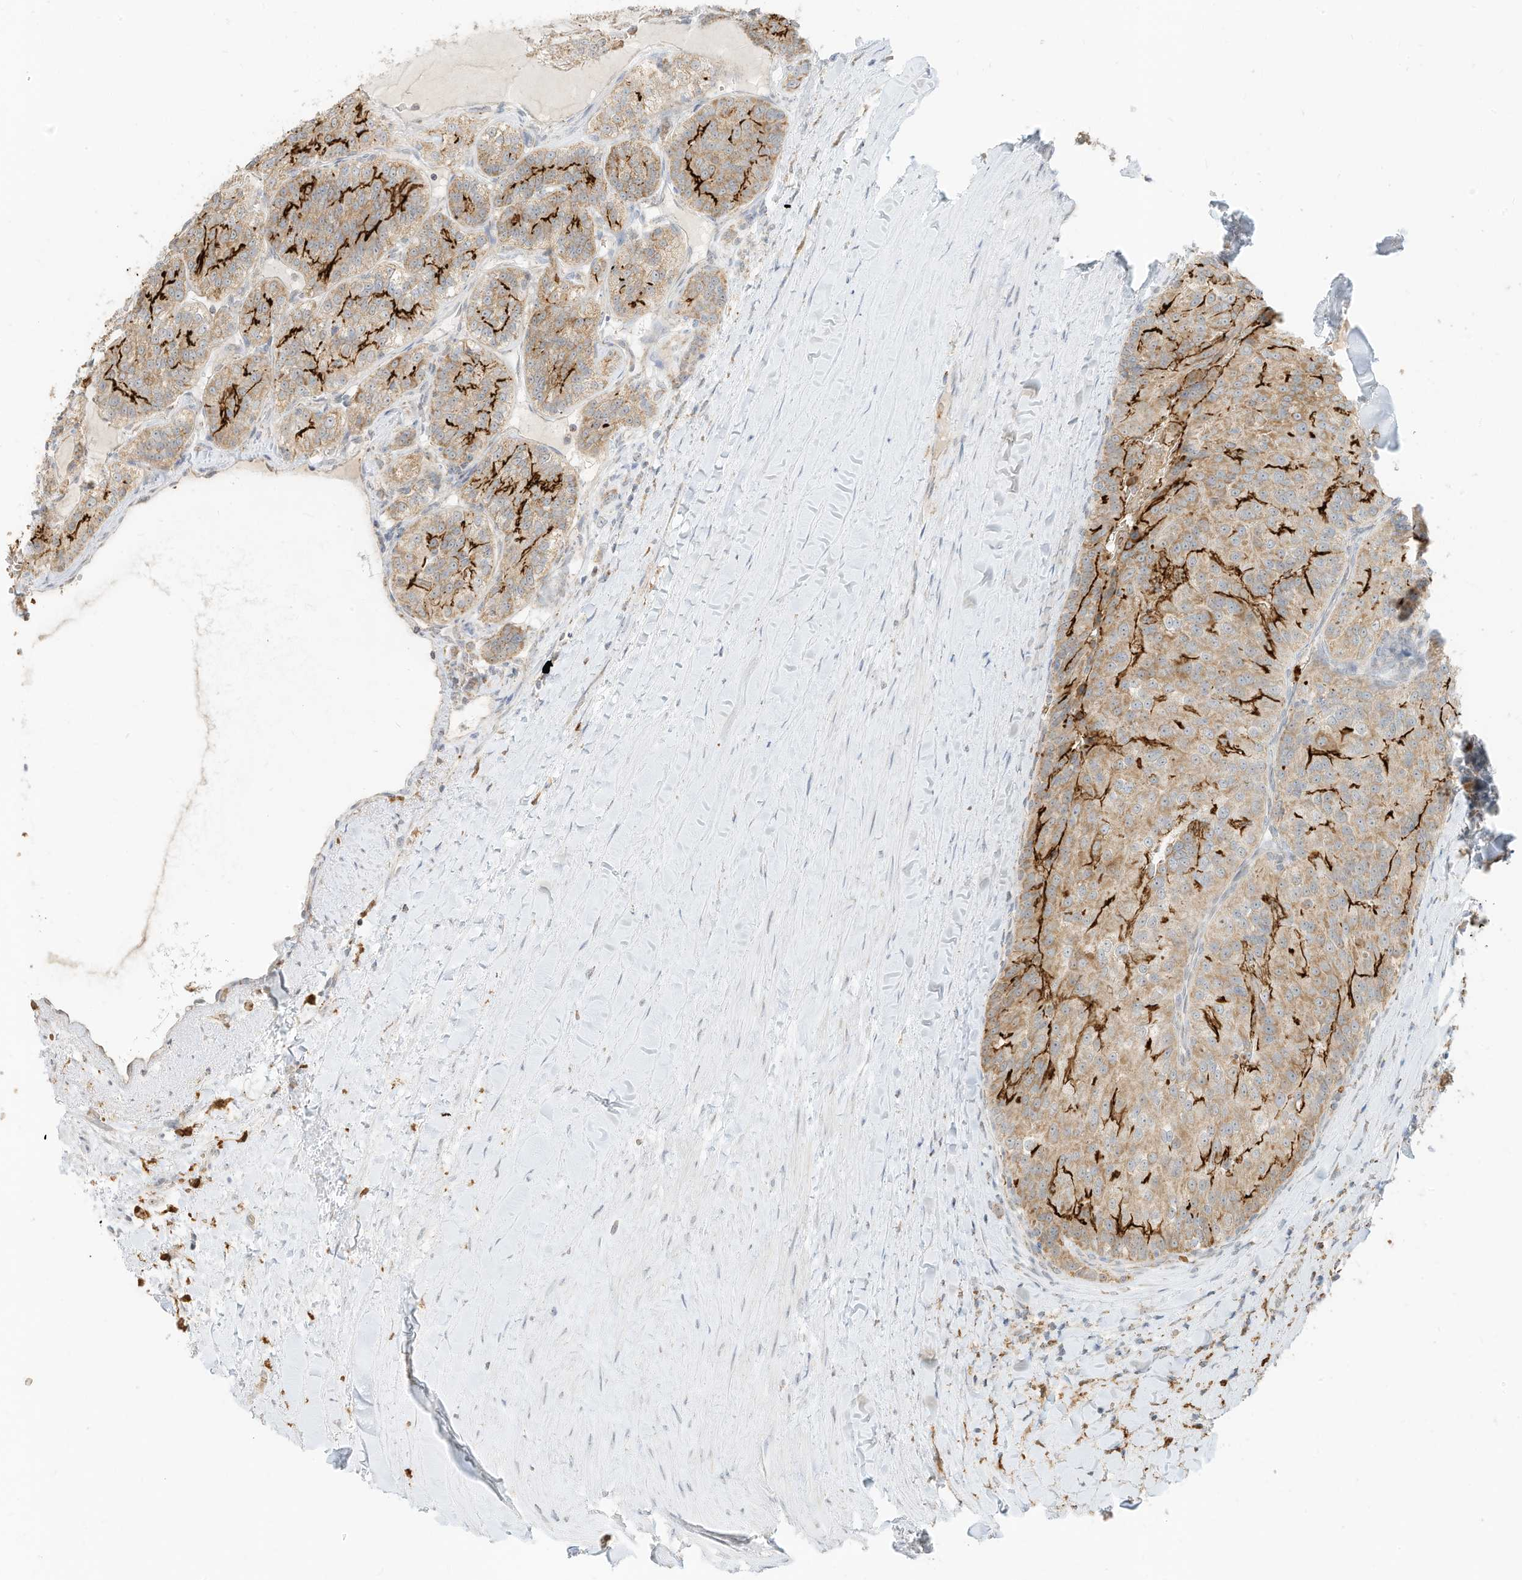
{"staining": {"intensity": "strong", "quantity": "<25%", "location": "cytoplasmic/membranous"}, "tissue": "renal cancer", "cell_type": "Tumor cells", "image_type": "cancer", "snomed": [{"axis": "morphology", "description": "Adenocarcinoma, NOS"}, {"axis": "topography", "description": "Kidney"}], "caption": "Renal cancer (adenocarcinoma) stained with immunohistochemistry reveals strong cytoplasmic/membranous staining in about <25% of tumor cells.", "gene": "MTUS2", "patient": {"sex": "female", "age": 63}}